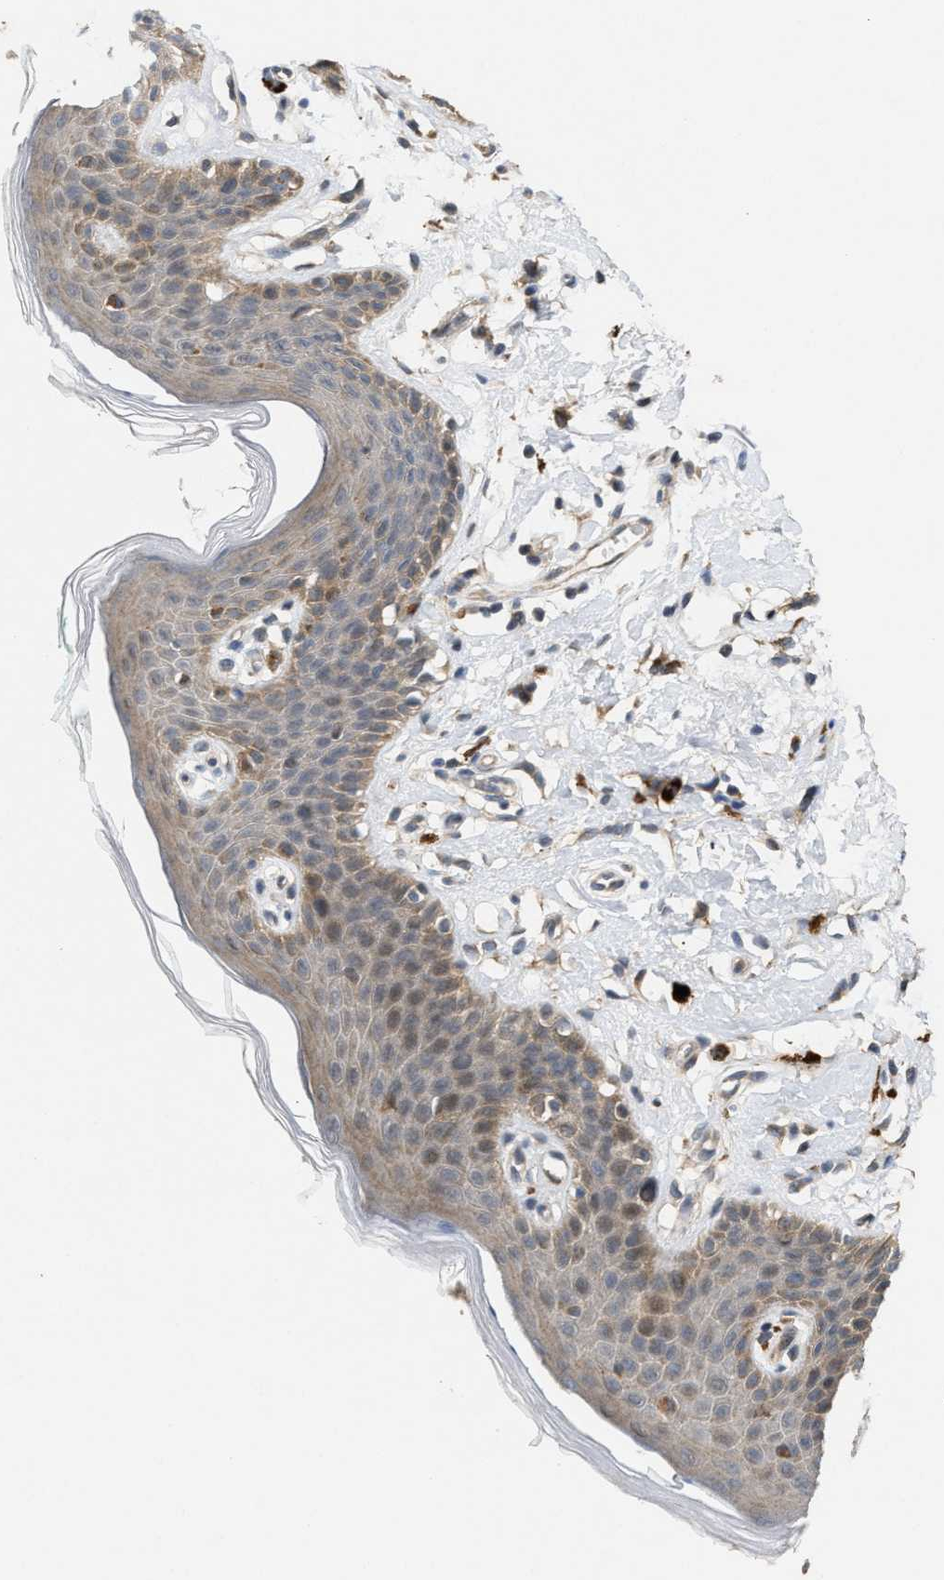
{"staining": {"intensity": "weak", "quantity": "25%-75%", "location": "cytoplasmic/membranous"}, "tissue": "skin", "cell_type": "Epidermal cells", "image_type": "normal", "snomed": [{"axis": "morphology", "description": "Normal tissue, NOS"}, {"axis": "topography", "description": "Vulva"}], "caption": "An immunohistochemistry photomicrograph of normal tissue is shown. Protein staining in brown labels weak cytoplasmic/membranous positivity in skin within epidermal cells.", "gene": "MFSD6", "patient": {"sex": "female", "age": 66}}